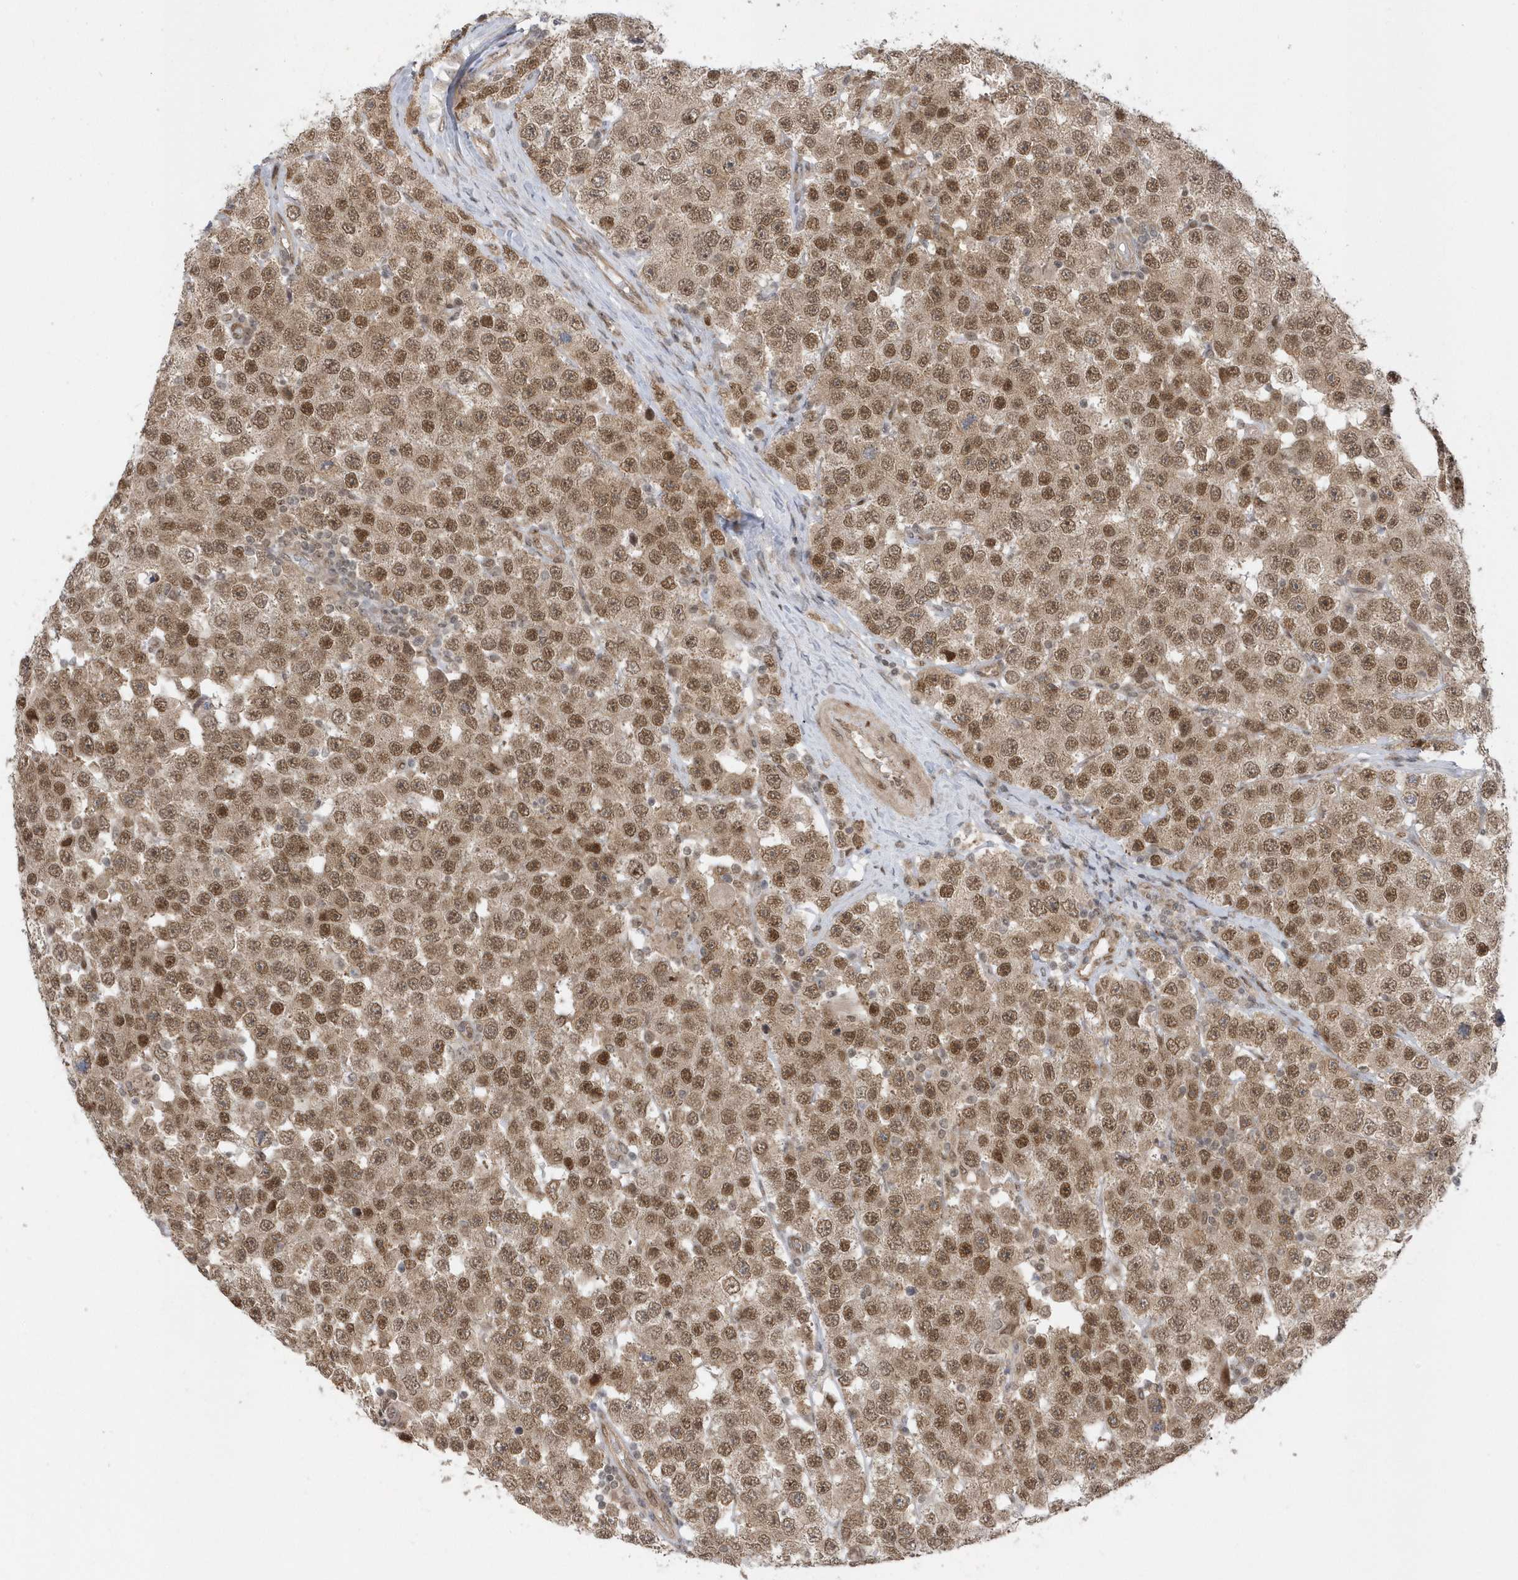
{"staining": {"intensity": "moderate", "quantity": ">75%", "location": "cytoplasmic/membranous,nuclear"}, "tissue": "testis cancer", "cell_type": "Tumor cells", "image_type": "cancer", "snomed": [{"axis": "morphology", "description": "Seminoma, NOS"}, {"axis": "topography", "description": "Testis"}], "caption": "About >75% of tumor cells in testis cancer reveal moderate cytoplasmic/membranous and nuclear protein positivity as visualized by brown immunohistochemical staining.", "gene": "USP53", "patient": {"sex": "male", "age": 28}}